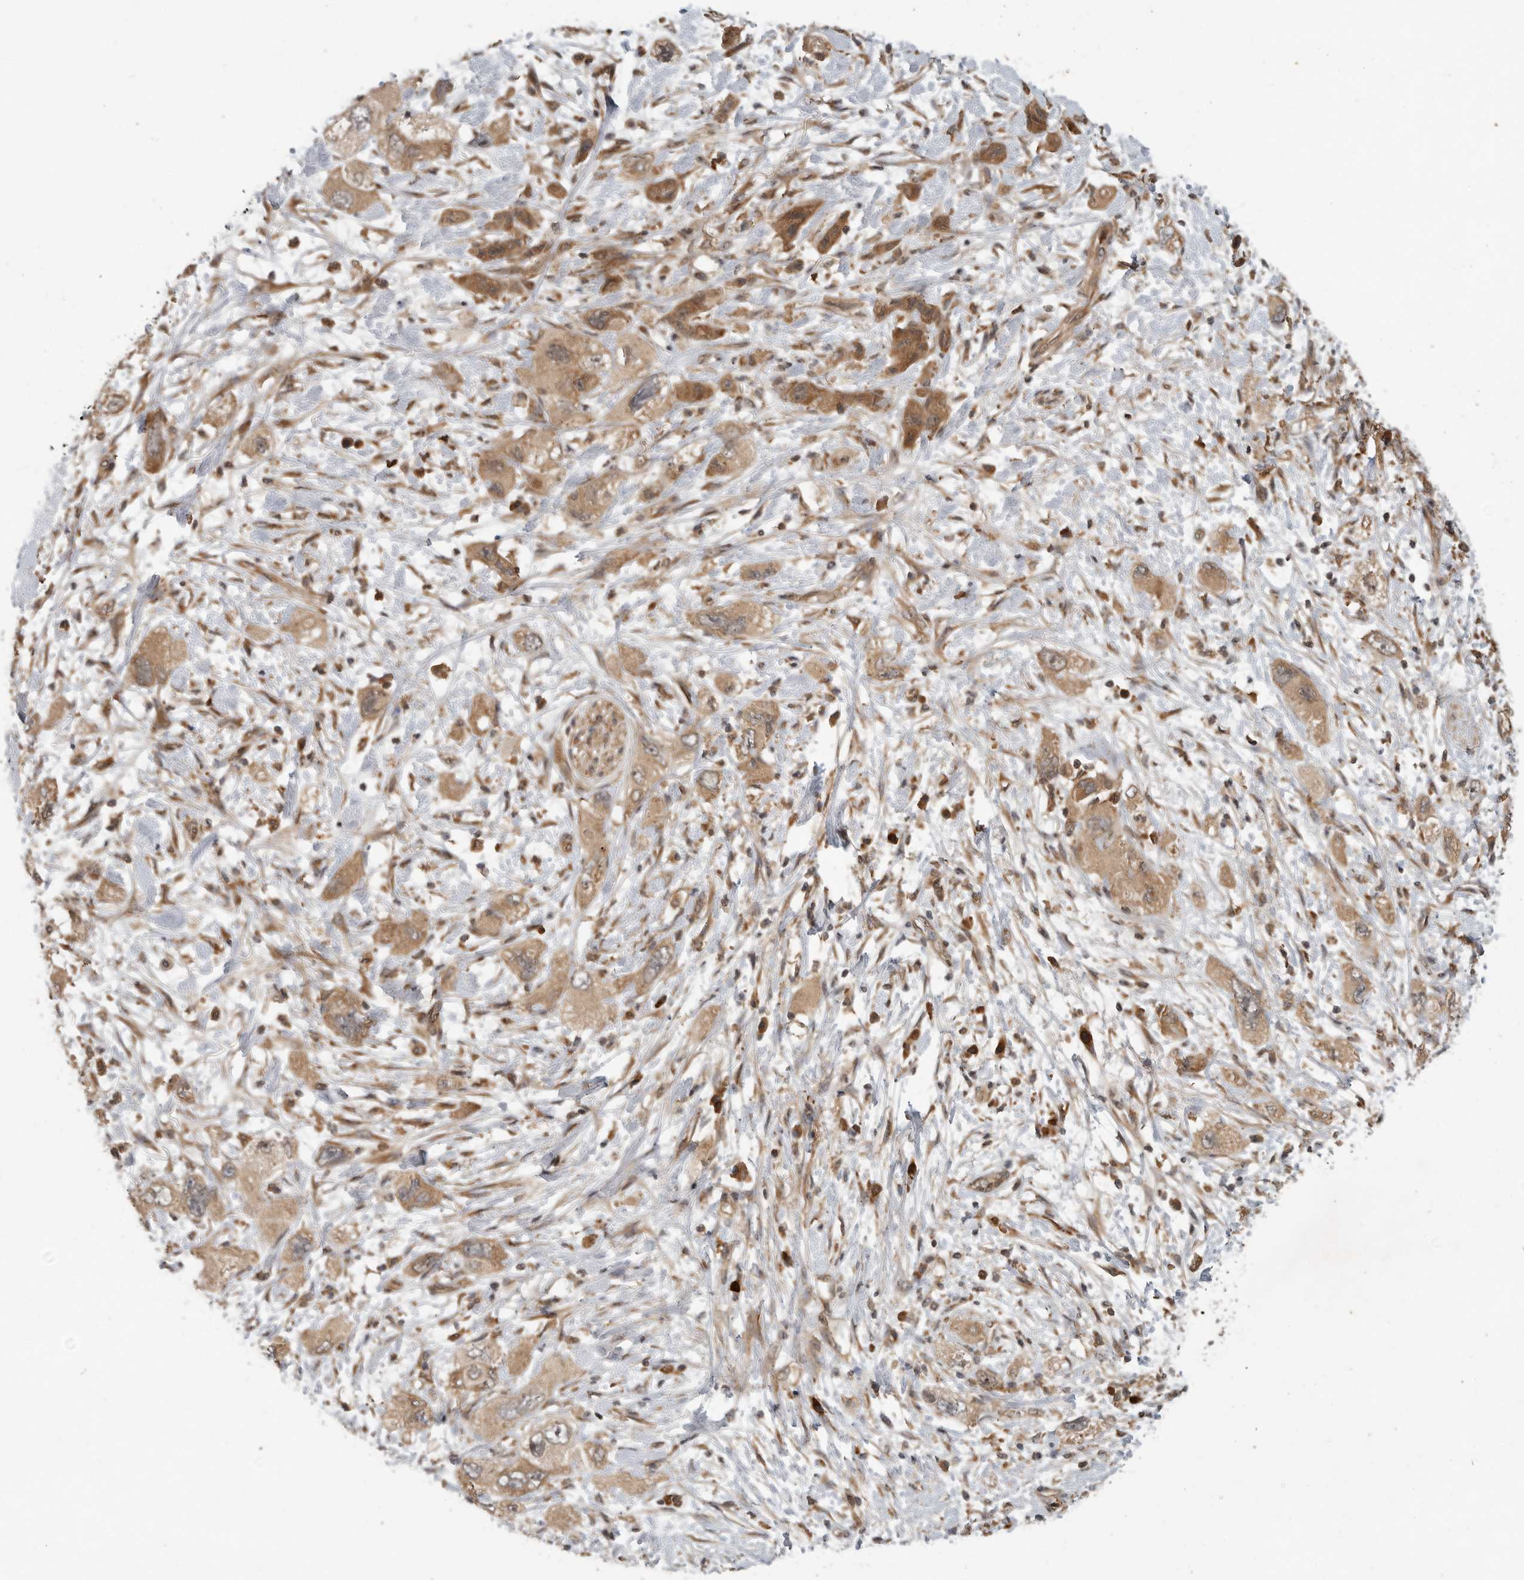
{"staining": {"intensity": "moderate", "quantity": ">75%", "location": "cytoplasmic/membranous"}, "tissue": "pancreatic cancer", "cell_type": "Tumor cells", "image_type": "cancer", "snomed": [{"axis": "morphology", "description": "Adenocarcinoma, NOS"}, {"axis": "topography", "description": "Pancreas"}], "caption": "DAB (3,3'-diaminobenzidine) immunohistochemical staining of pancreatic adenocarcinoma exhibits moderate cytoplasmic/membranous protein staining in approximately >75% of tumor cells.", "gene": "OSBPL9", "patient": {"sex": "female", "age": 73}}